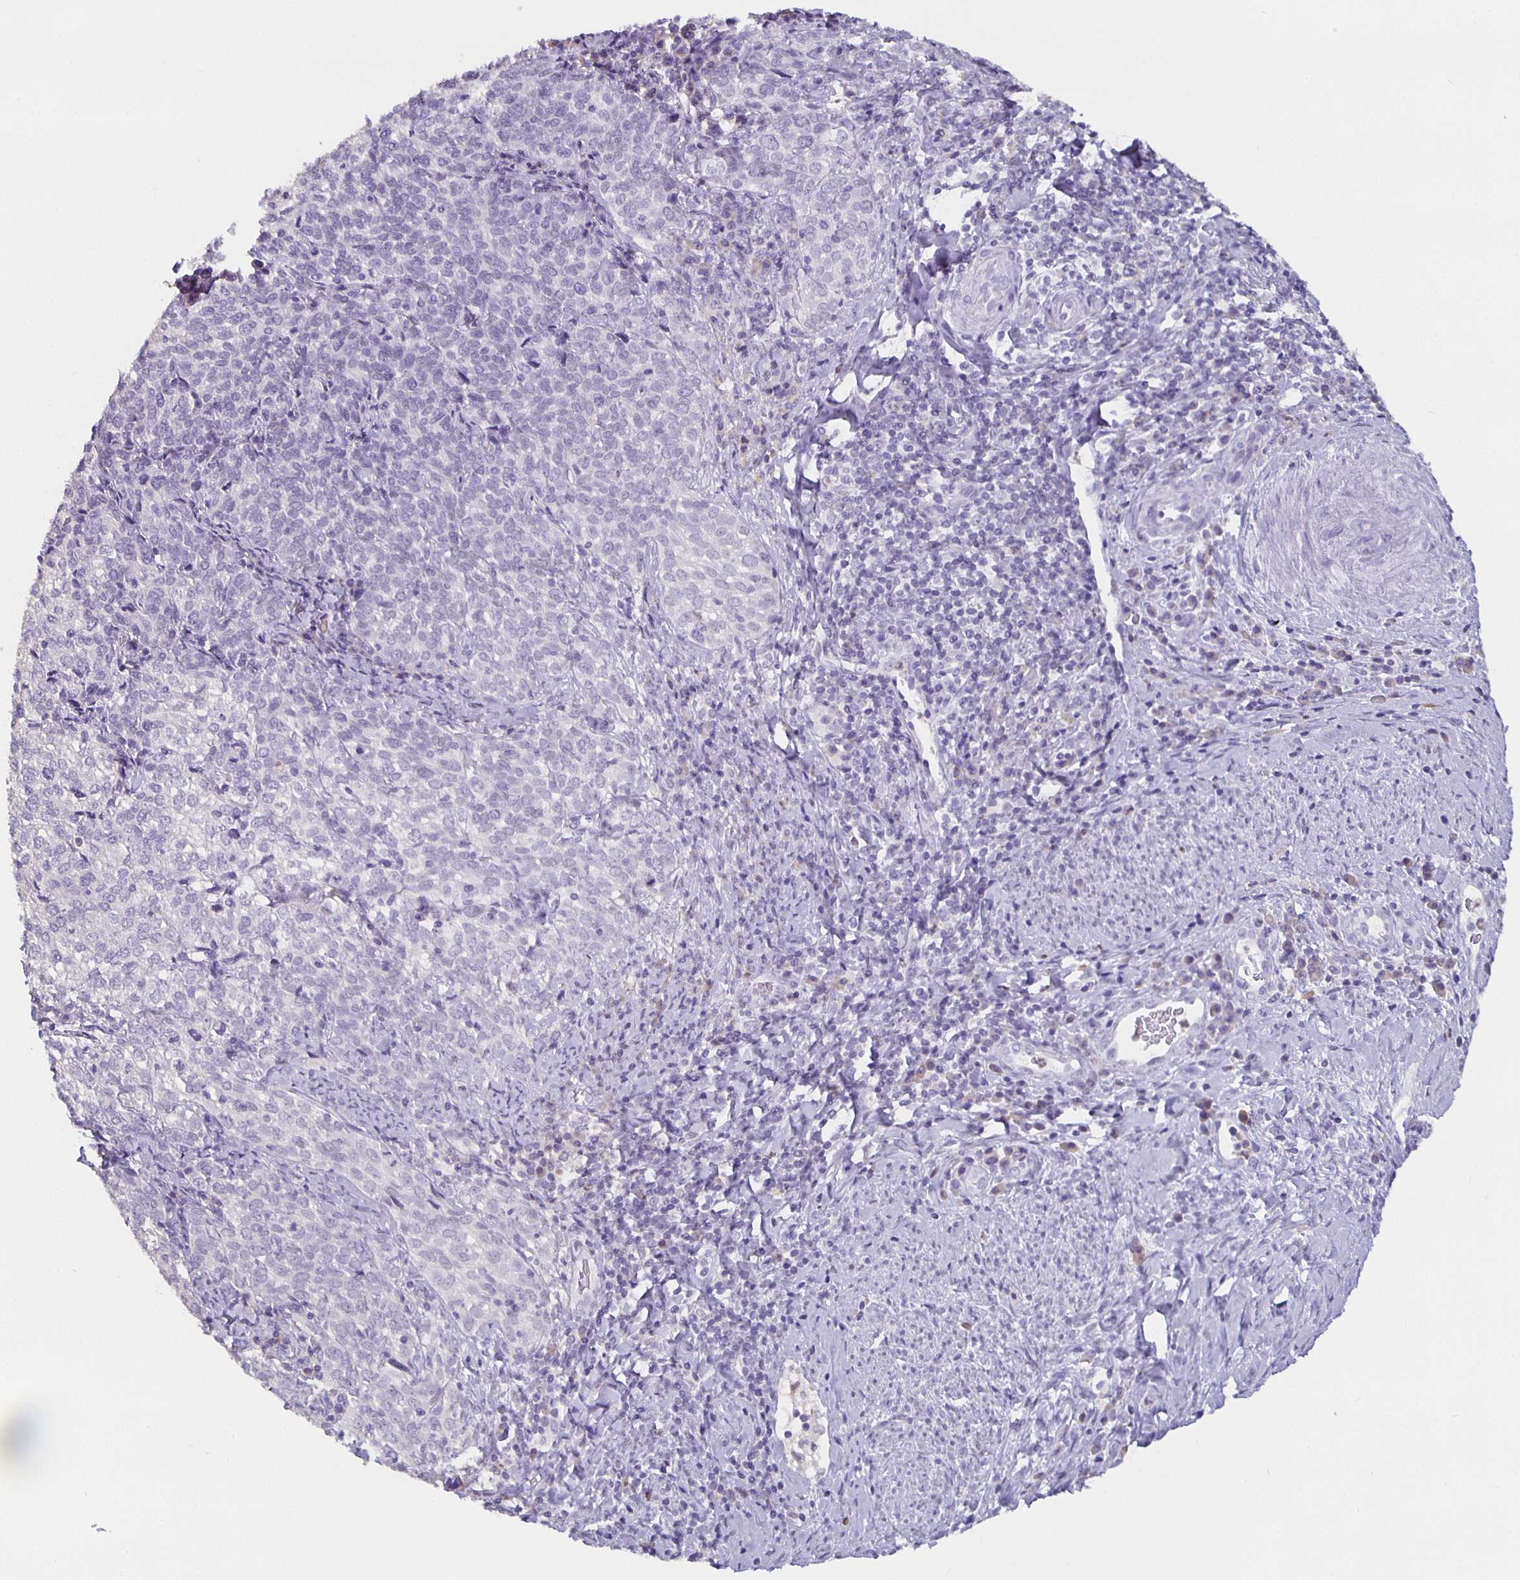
{"staining": {"intensity": "negative", "quantity": "none", "location": "none"}, "tissue": "cervical cancer", "cell_type": "Tumor cells", "image_type": "cancer", "snomed": [{"axis": "morphology", "description": "Normal tissue, NOS"}, {"axis": "morphology", "description": "Squamous cell carcinoma, NOS"}, {"axis": "topography", "description": "Vagina"}, {"axis": "topography", "description": "Cervix"}], "caption": "High power microscopy micrograph of an IHC photomicrograph of cervical cancer (squamous cell carcinoma), revealing no significant staining in tumor cells. (DAB immunohistochemistry (IHC), high magnification).", "gene": "GPX4", "patient": {"sex": "female", "age": 45}}